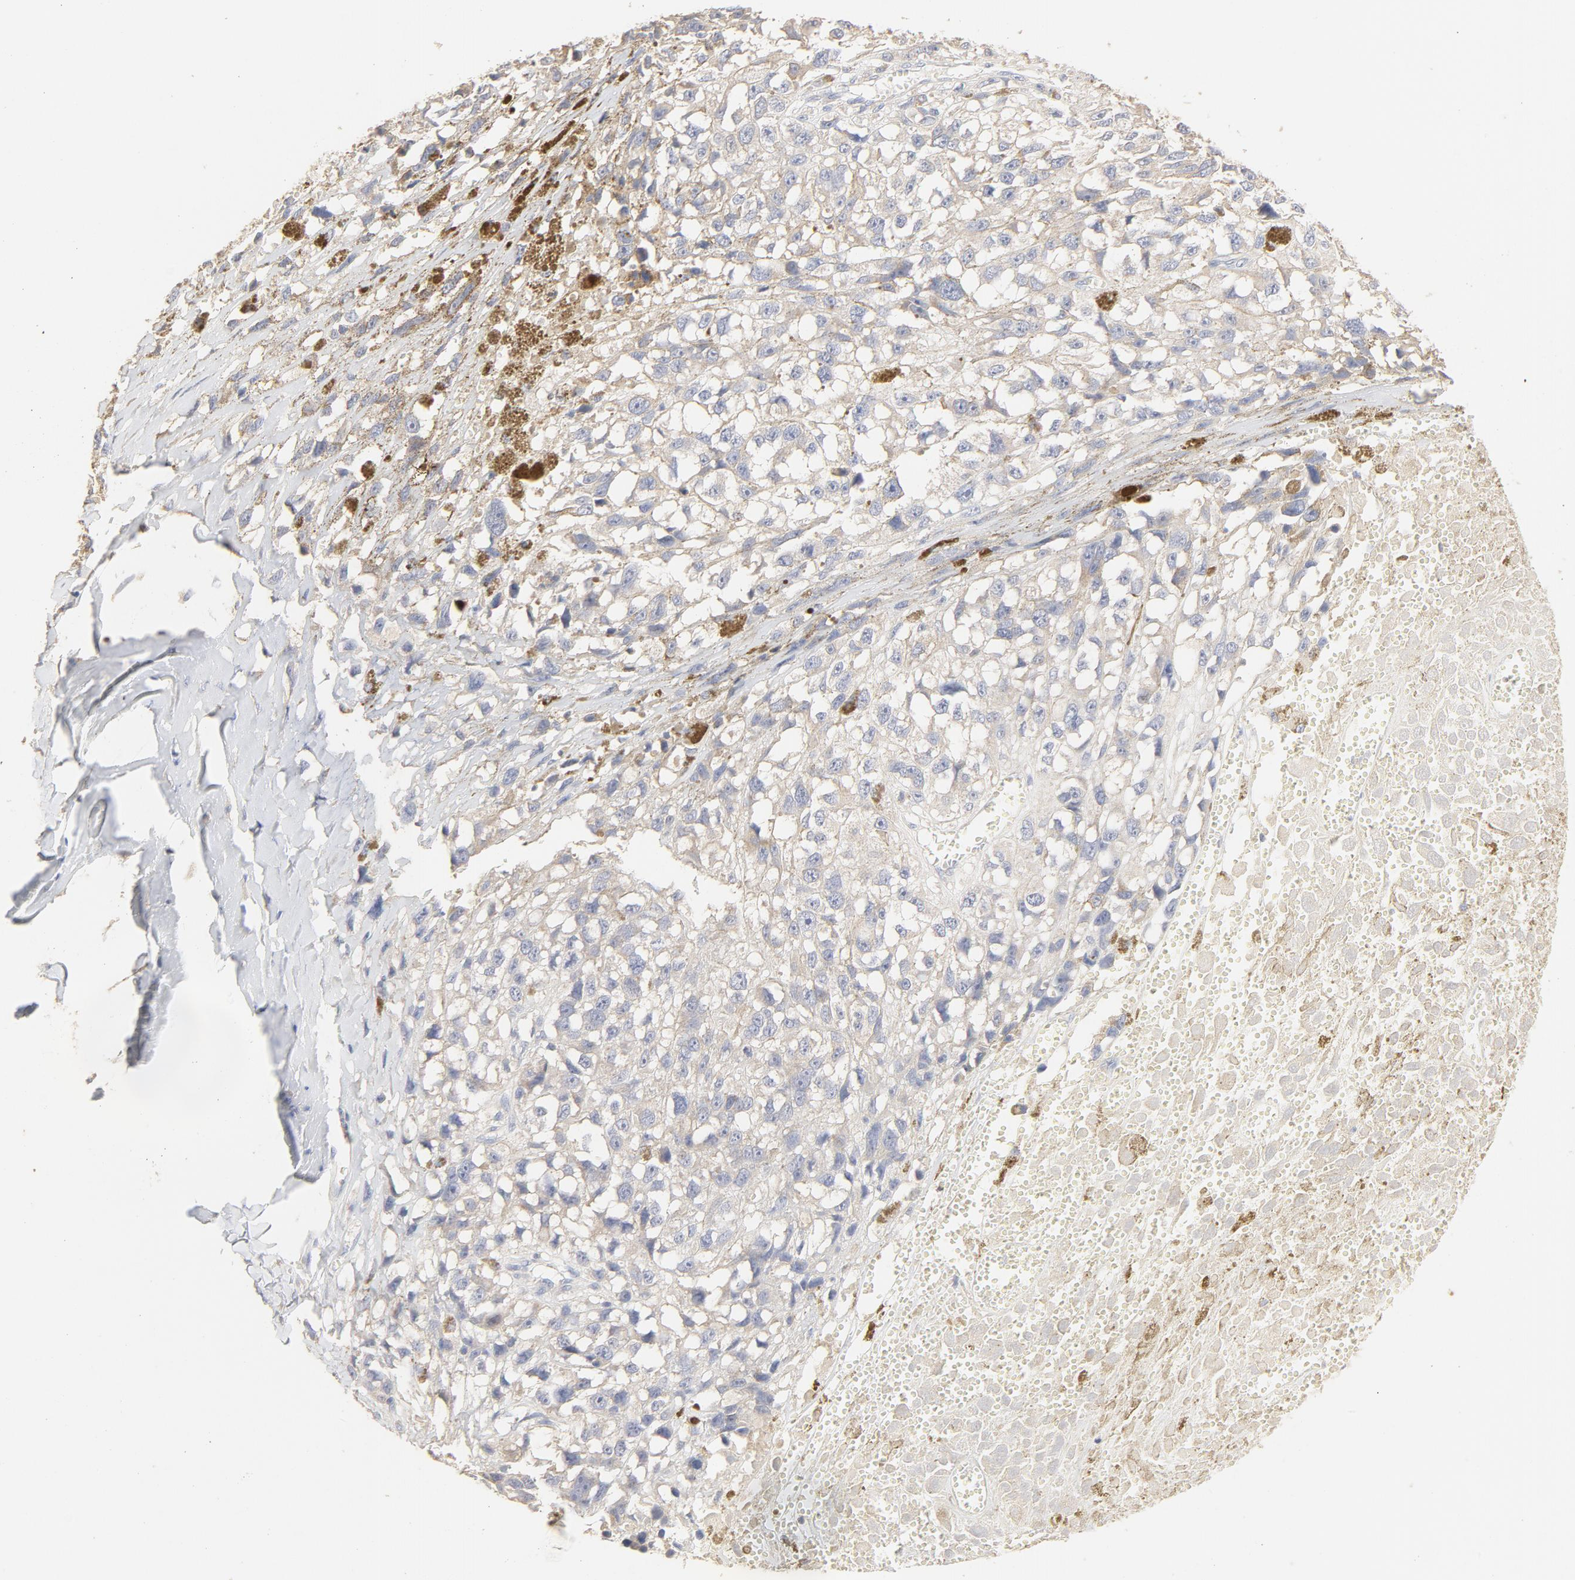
{"staining": {"intensity": "negative", "quantity": "none", "location": "none"}, "tissue": "melanoma", "cell_type": "Tumor cells", "image_type": "cancer", "snomed": [{"axis": "morphology", "description": "Malignant melanoma, Metastatic site"}, {"axis": "topography", "description": "Lymph node"}], "caption": "Melanoma was stained to show a protein in brown. There is no significant expression in tumor cells.", "gene": "FCGBP", "patient": {"sex": "male", "age": 59}}